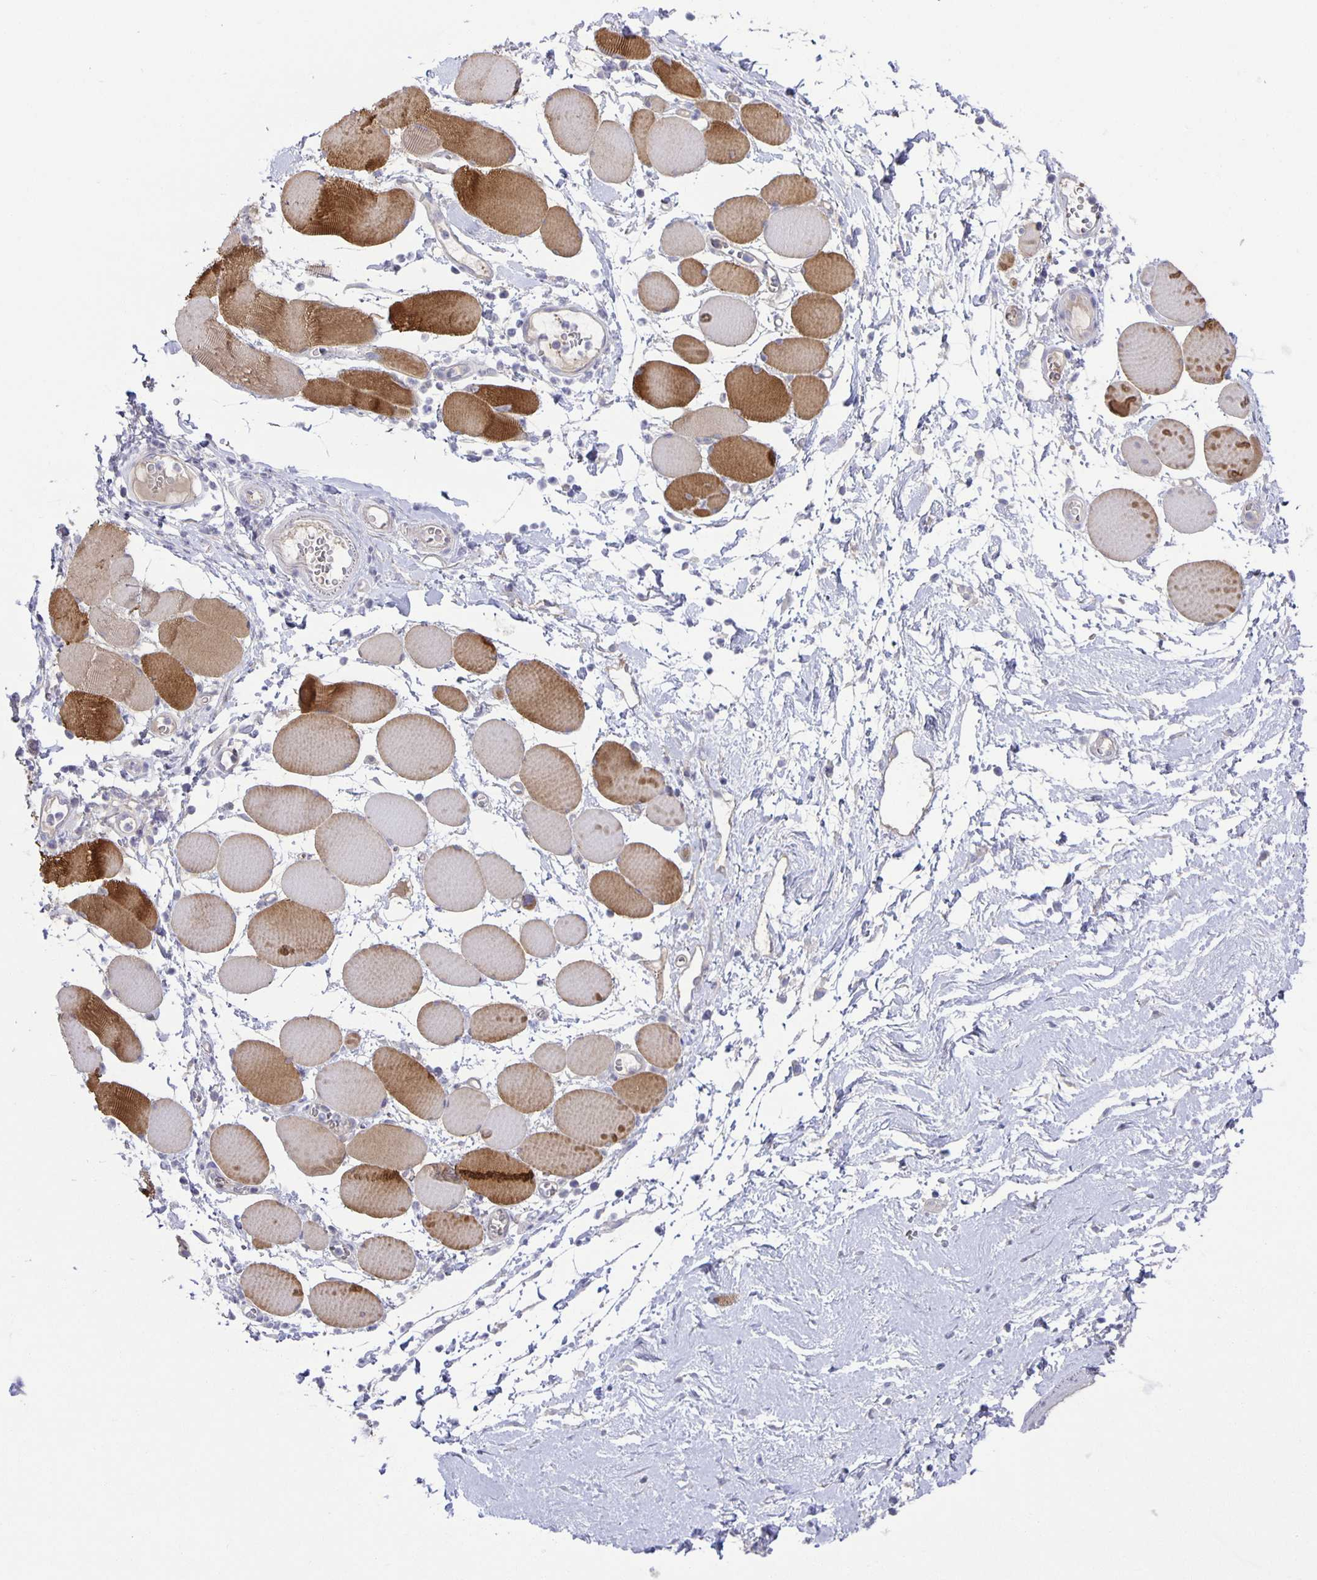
{"staining": {"intensity": "strong", "quantity": "<25%", "location": "cytoplasmic/membranous"}, "tissue": "skeletal muscle", "cell_type": "Myocytes", "image_type": "normal", "snomed": [{"axis": "morphology", "description": "Normal tissue, NOS"}, {"axis": "topography", "description": "Skeletal muscle"}], "caption": "Protein staining of unremarkable skeletal muscle exhibits strong cytoplasmic/membranous positivity in about <25% of myocytes.", "gene": "PTPN3", "patient": {"sex": "female", "age": 75}}